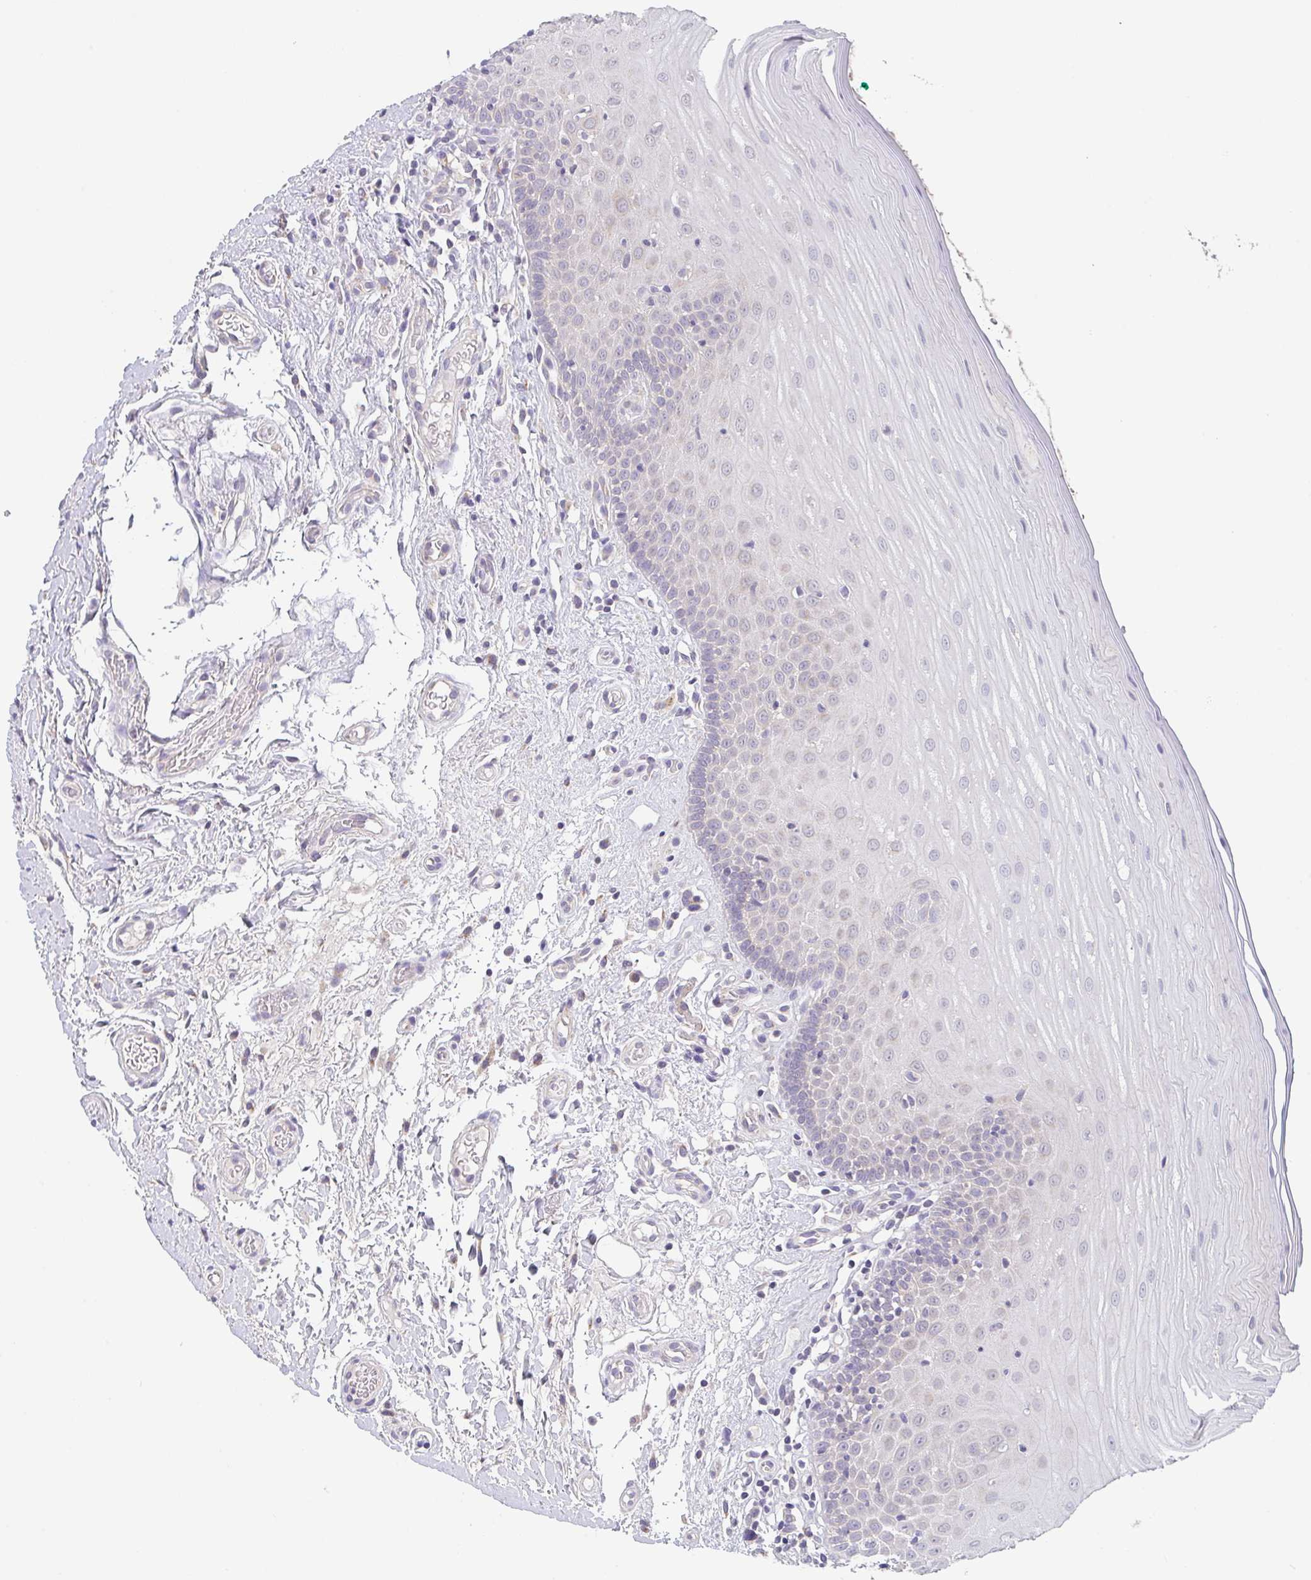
{"staining": {"intensity": "weak", "quantity": "<25%", "location": "cytoplasmic/membranous"}, "tissue": "oral mucosa", "cell_type": "Squamous epithelial cells", "image_type": "normal", "snomed": [{"axis": "morphology", "description": "Normal tissue, NOS"}, {"axis": "topography", "description": "Oral tissue"}, {"axis": "topography", "description": "Tounge, NOS"}, {"axis": "topography", "description": "Head-Neck"}], "caption": "Immunohistochemistry (IHC) of unremarkable oral mucosa demonstrates no expression in squamous epithelial cells.", "gene": "TSPAN31", "patient": {"sex": "female", "age": 84}}